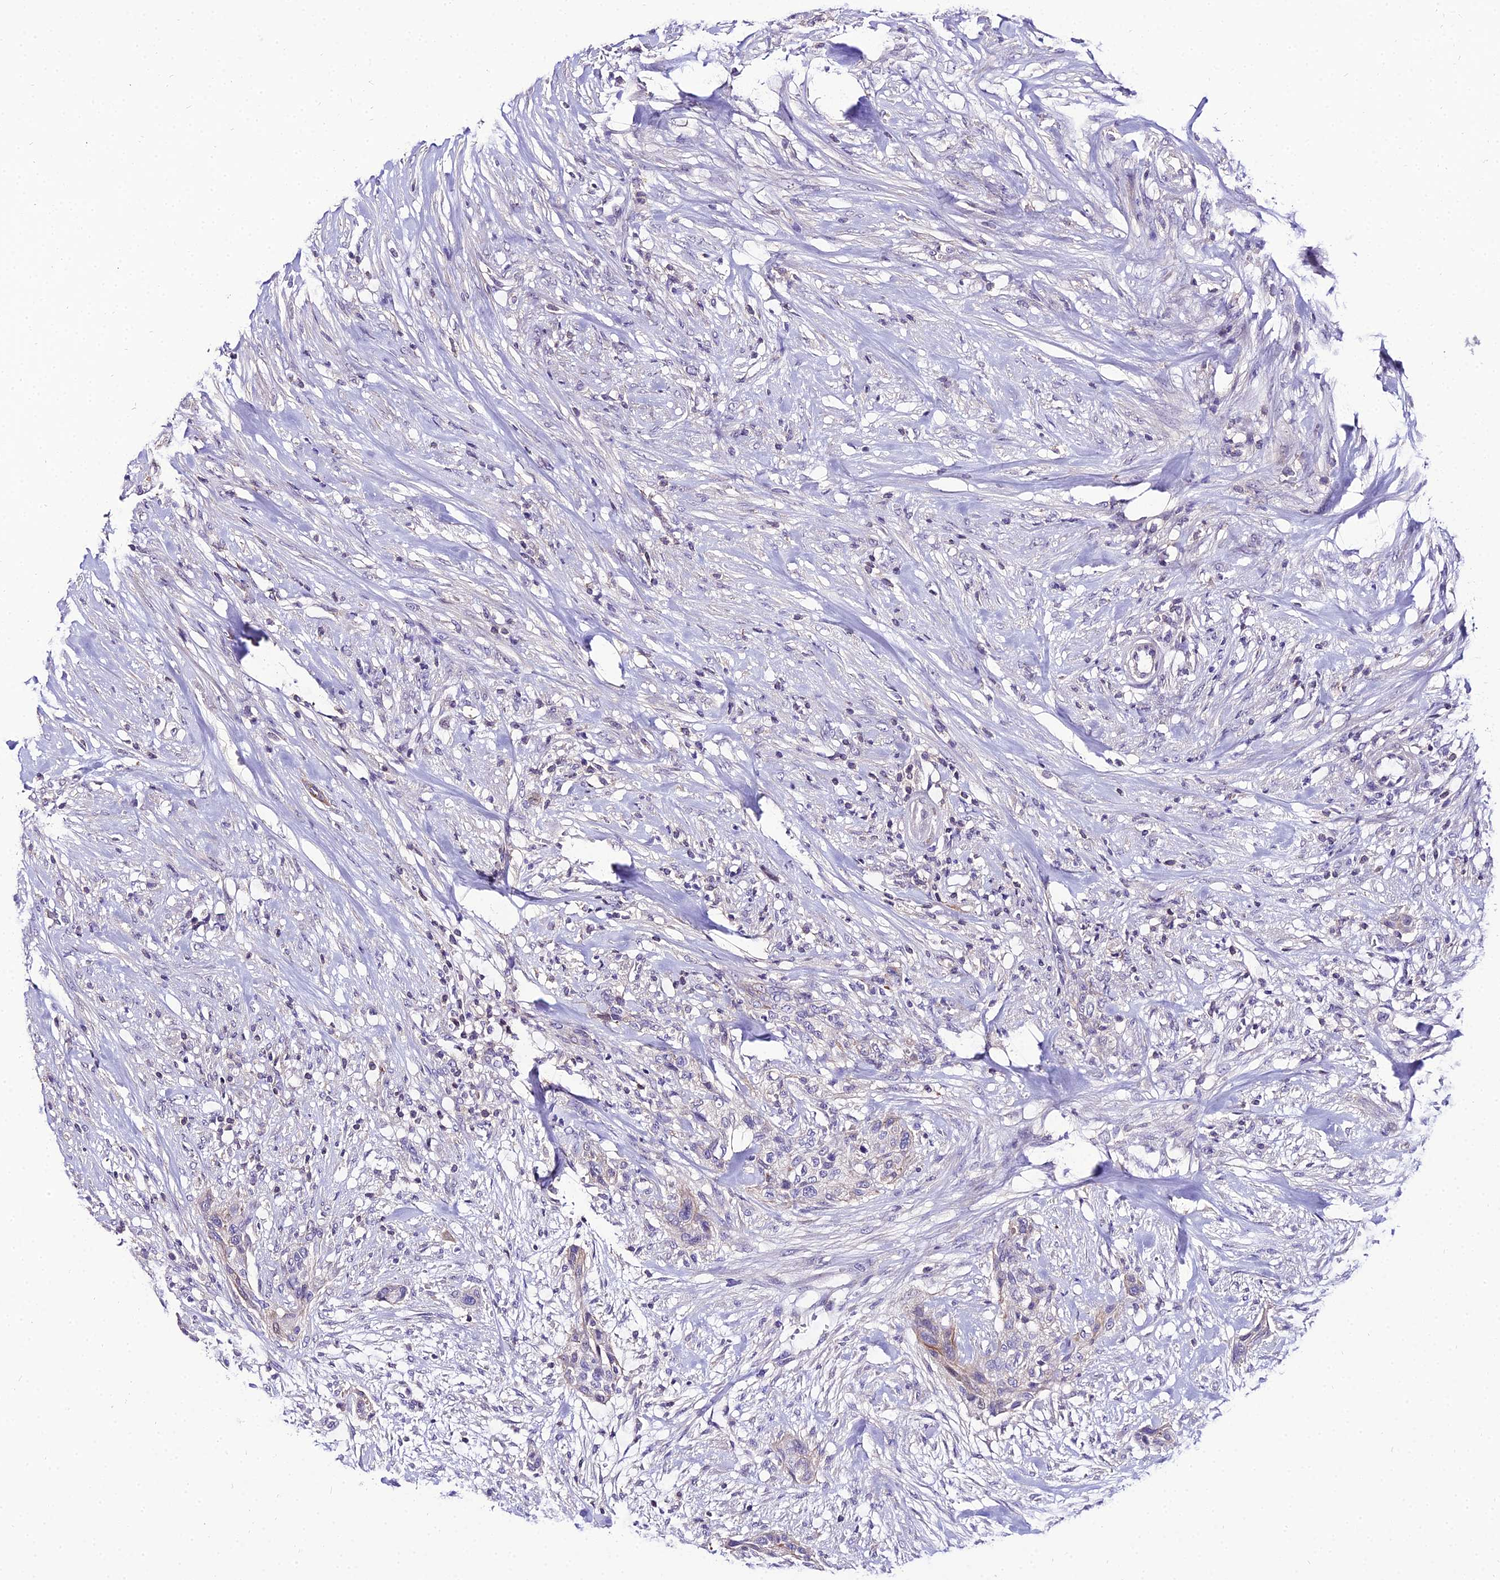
{"staining": {"intensity": "weak", "quantity": "<25%", "location": "cytoplasmic/membranous"}, "tissue": "urothelial cancer", "cell_type": "Tumor cells", "image_type": "cancer", "snomed": [{"axis": "morphology", "description": "Urothelial carcinoma, High grade"}, {"axis": "topography", "description": "Urinary bladder"}], "caption": "Immunohistochemistry of urothelial cancer exhibits no expression in tumor cells.", "gene": "SHQ1", "patient": {"sex": "male", "age": 35}}